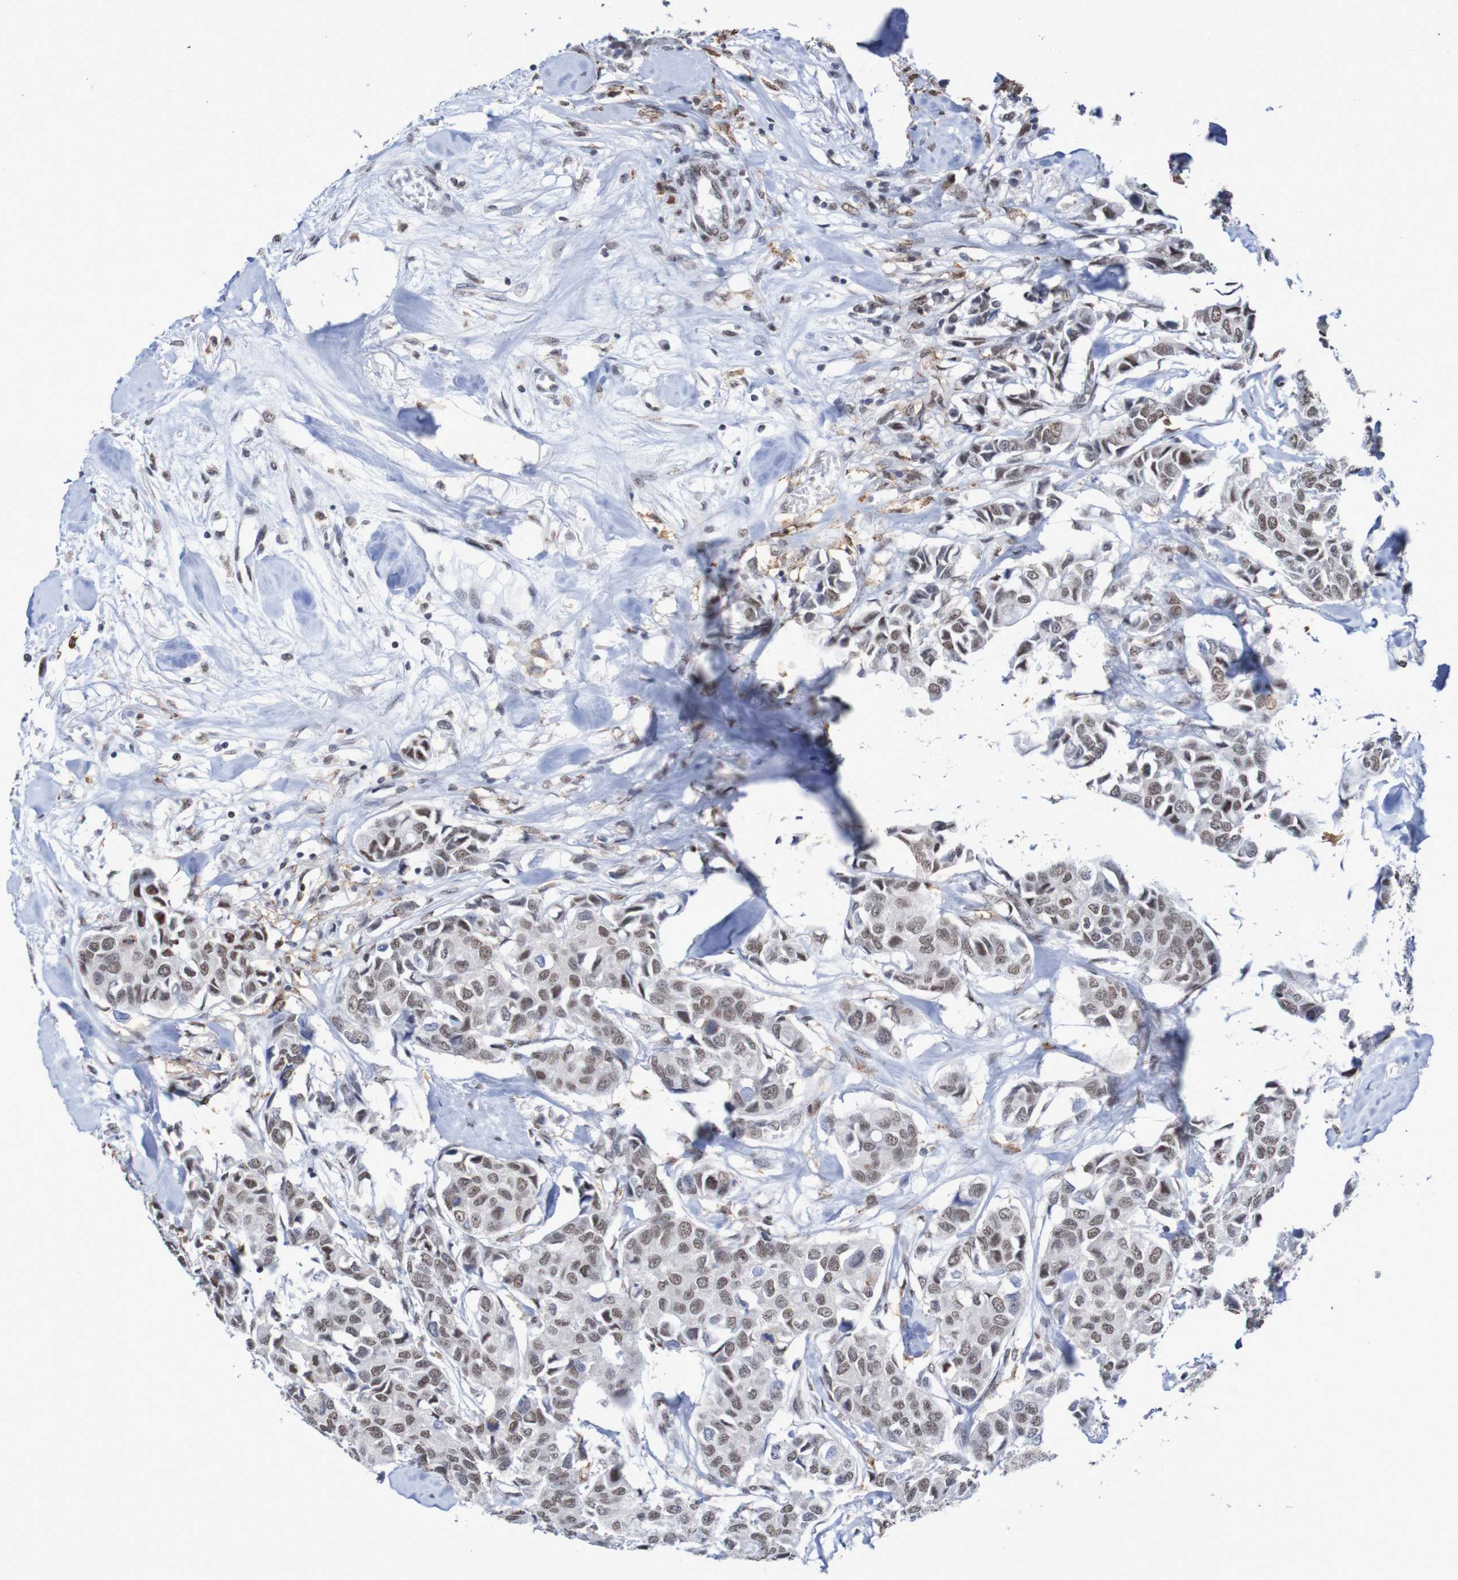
{"staining": {"intensity": "weak", "quantity": ">75%", "location": "nuclear"}, "tissue": "breast cancer", "cell_type": "Tumor cells", "image_type": "cancer", "snomed": [{"axis": "morphology", "description": "Duct carcinoma"}, {"axis": "topography", "description": "Breast"}], "caption": "Immunohistochemistry (IHC) of breast invasive ductal carcinoma reveals low levels of weak nuclear staining in approximately >75% of tumor cells. The staining is performed using DAB (3,3'-diaminobenzidine) brown chromogen to label protein expression. The nuclei are counter-stained blue using hematoxylin.", "gene": "MRTFB", "patient": {"sex": "female", "age": 80}}